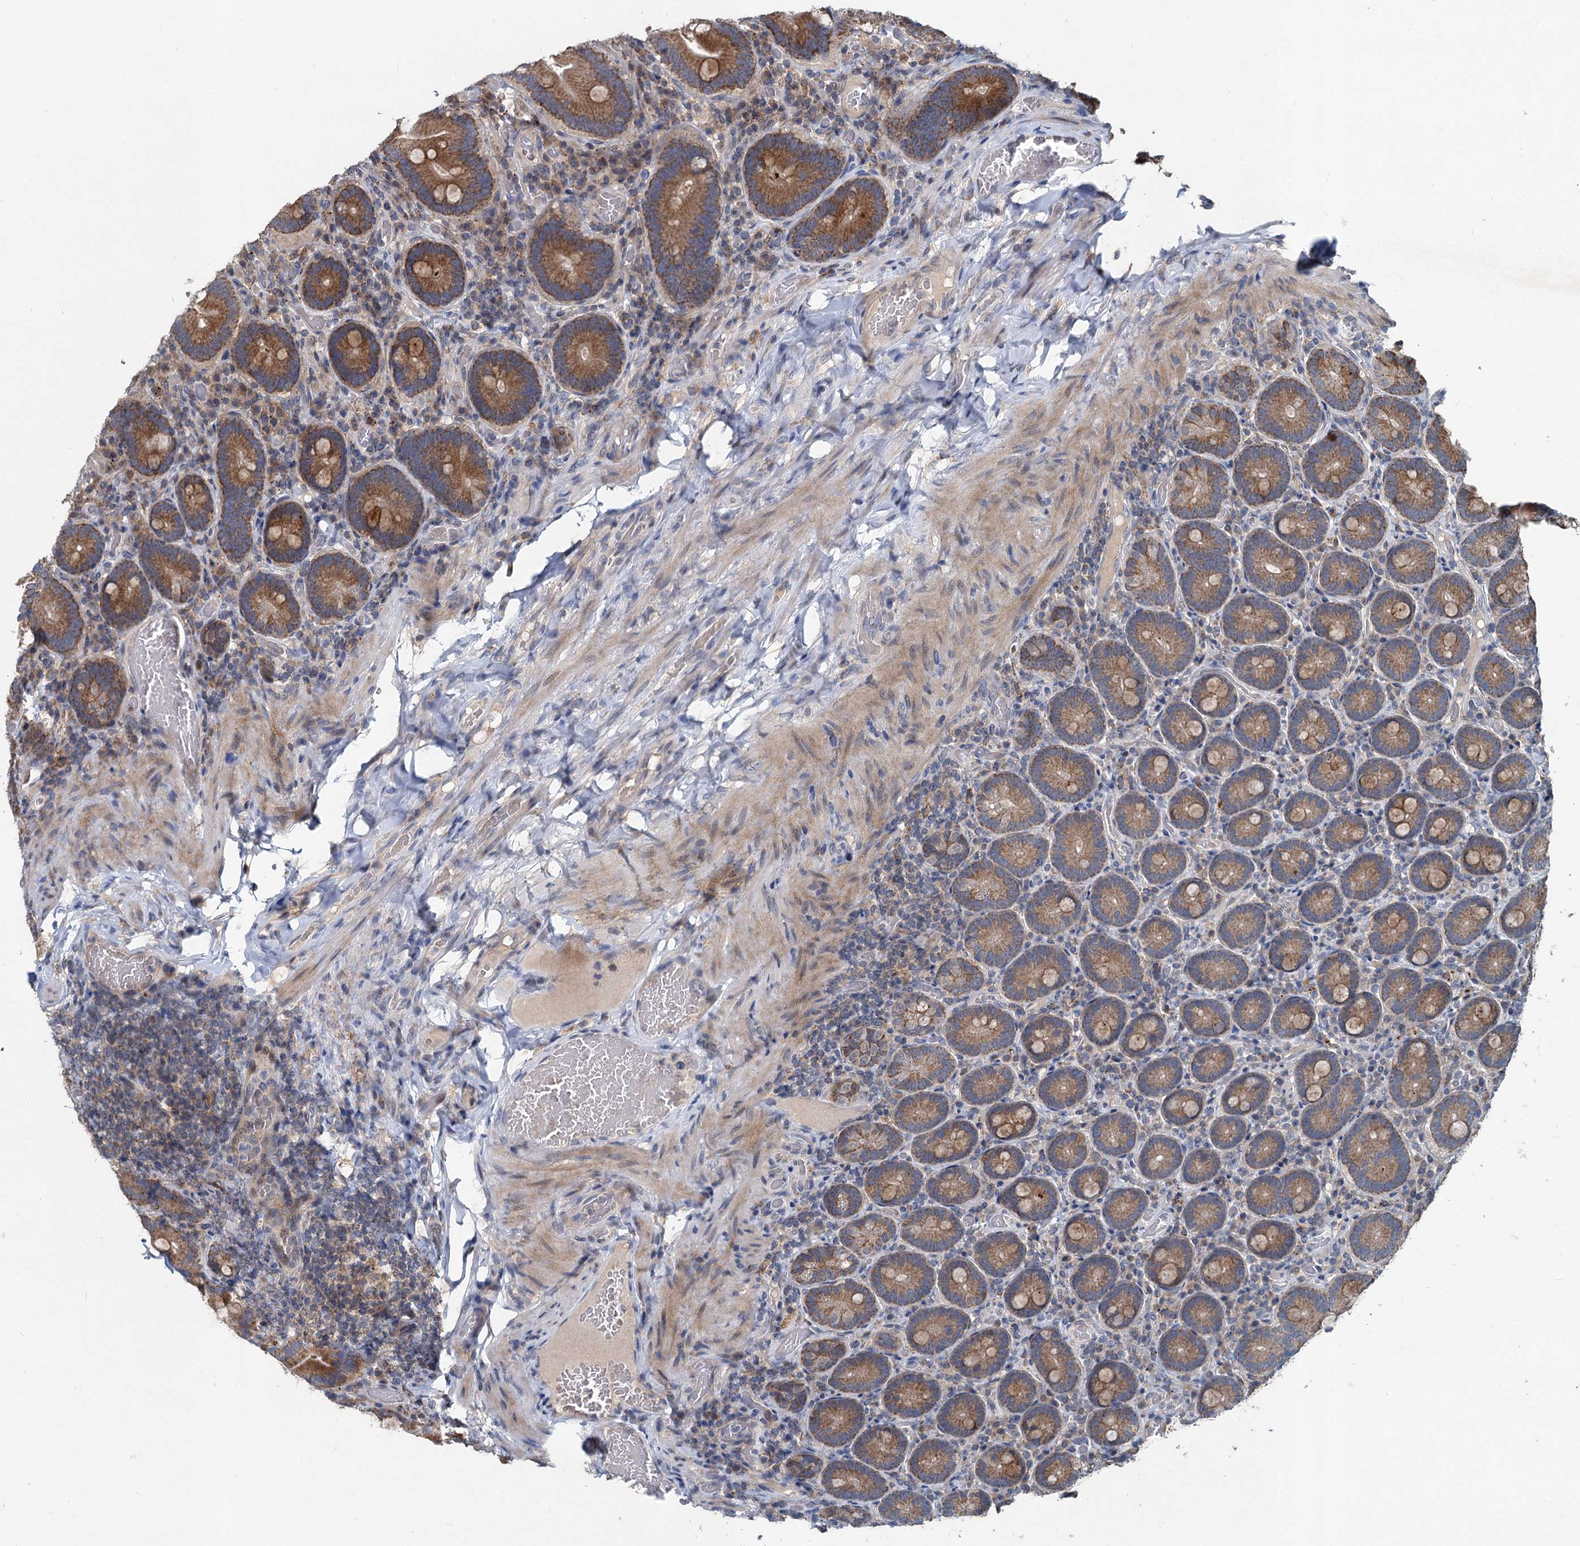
{"staining": {"intensity": "moderate", "quantity": ">75%", "location": "cytoplasmic/membranous"}, "tissue": "duodenum", "cell_type": "Glandular cells", "image_type": "normal", "snomed": [{"axis": "morphology", "description": "Normal tissue, NOS"}, {"axis": "topography", "description": "Duodenum"}], "caption": "Approximately >75% of glandular cells in normal duodenum demonstrate moderate cytoplasmic/membranous protein staining as visualized by brown immunohistochemical staining.", "gene": "OTUB1", "patient": {"sex": "female", "age": 62}}